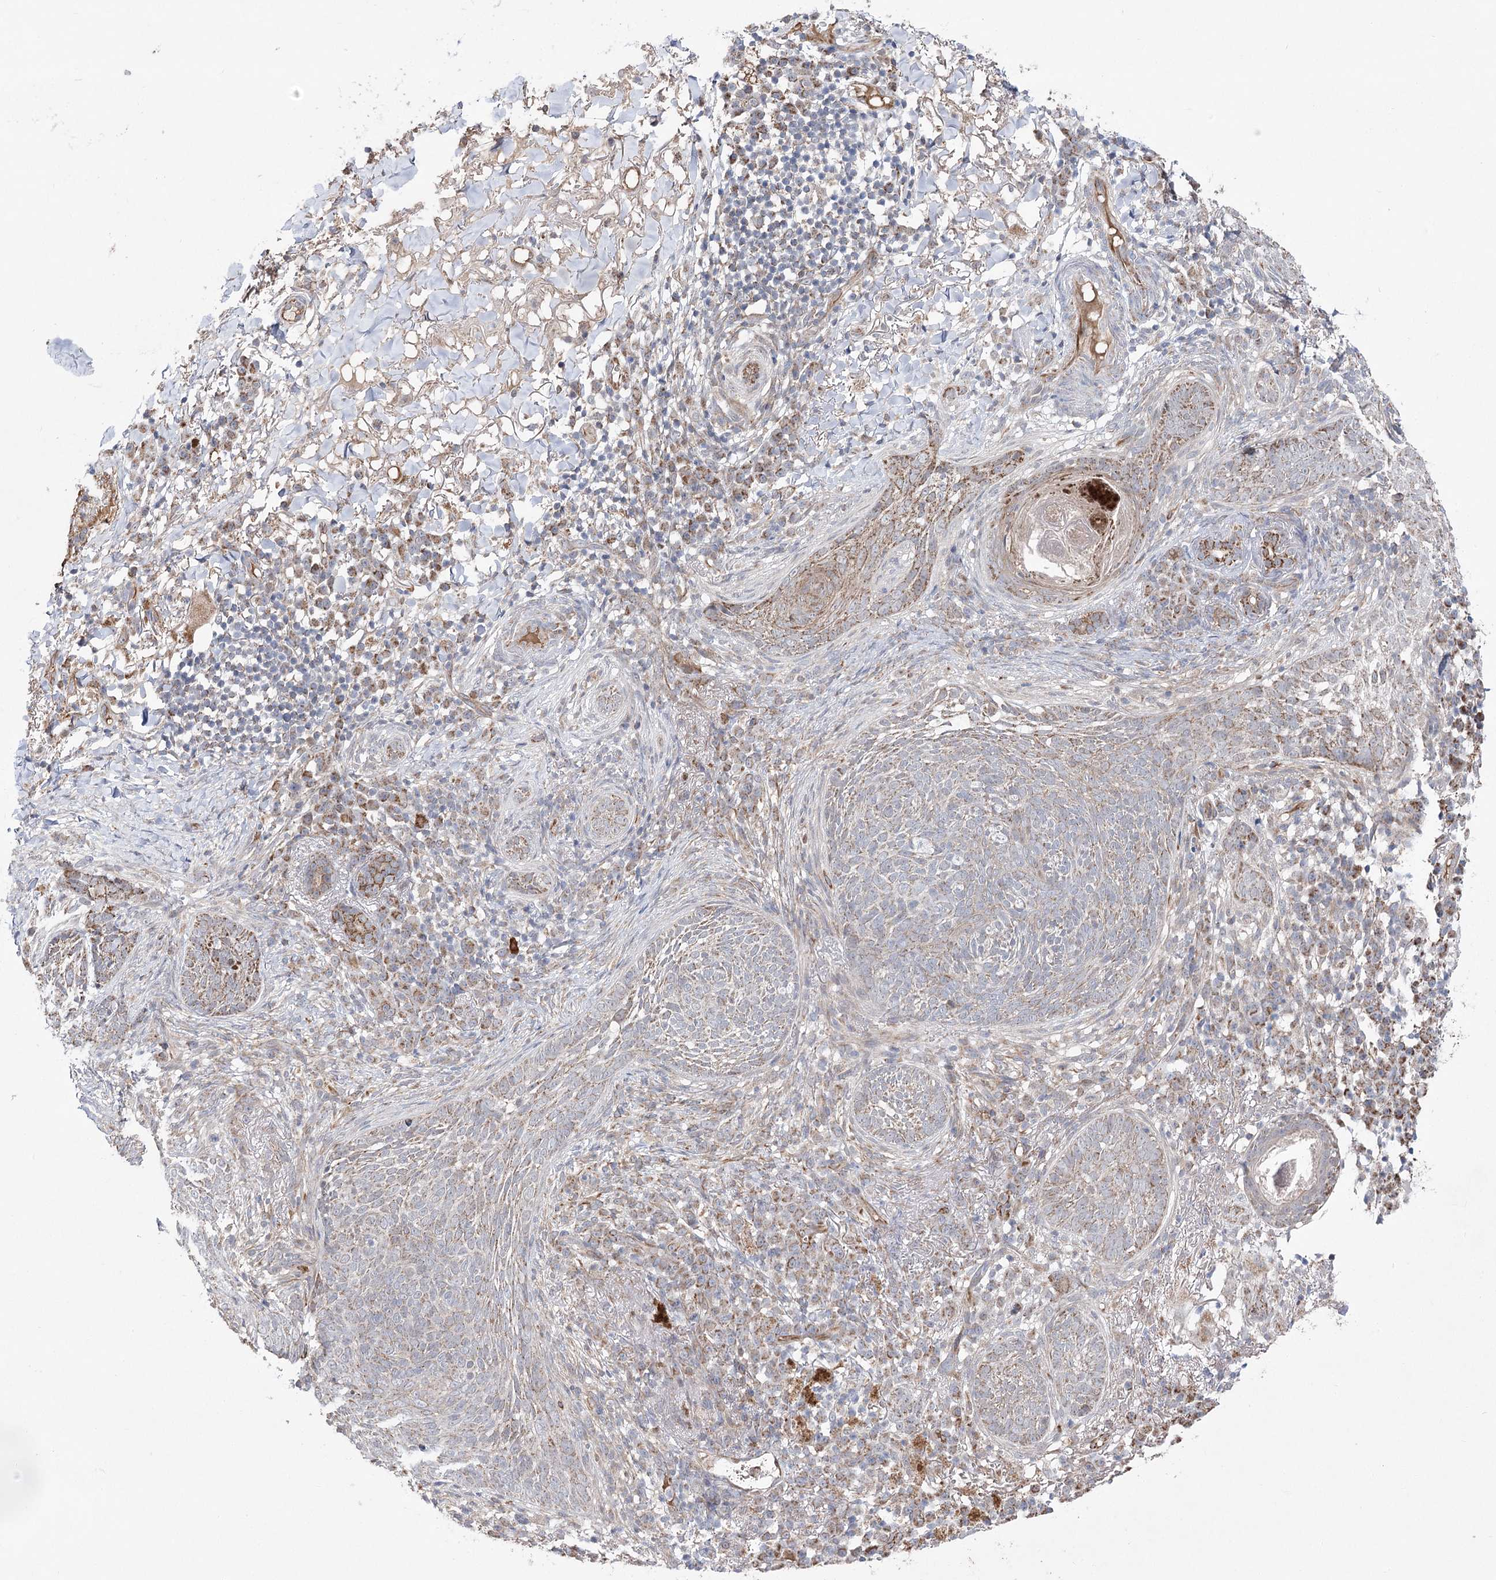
{"staining": {"intensity": "weak", "quantity": "<25%", "location": "cytoplasmic/membranous"}, "tissue": "skin cancer", "cell_type": "Tumor cells", "image_type": "cancer", "snomed": [{"axis": "morphology", "description": "Basal cell carcinoma"}, {"axis": "topography", "description": "Skin"}], "caption": "Protein analysis of basal cell carcinoma (skin) reveals no significant expression in tumor cells. Nuclei are stained in blue.", "gene": "ECHDC3", "patient": {"sex": "male", "age": 85}}